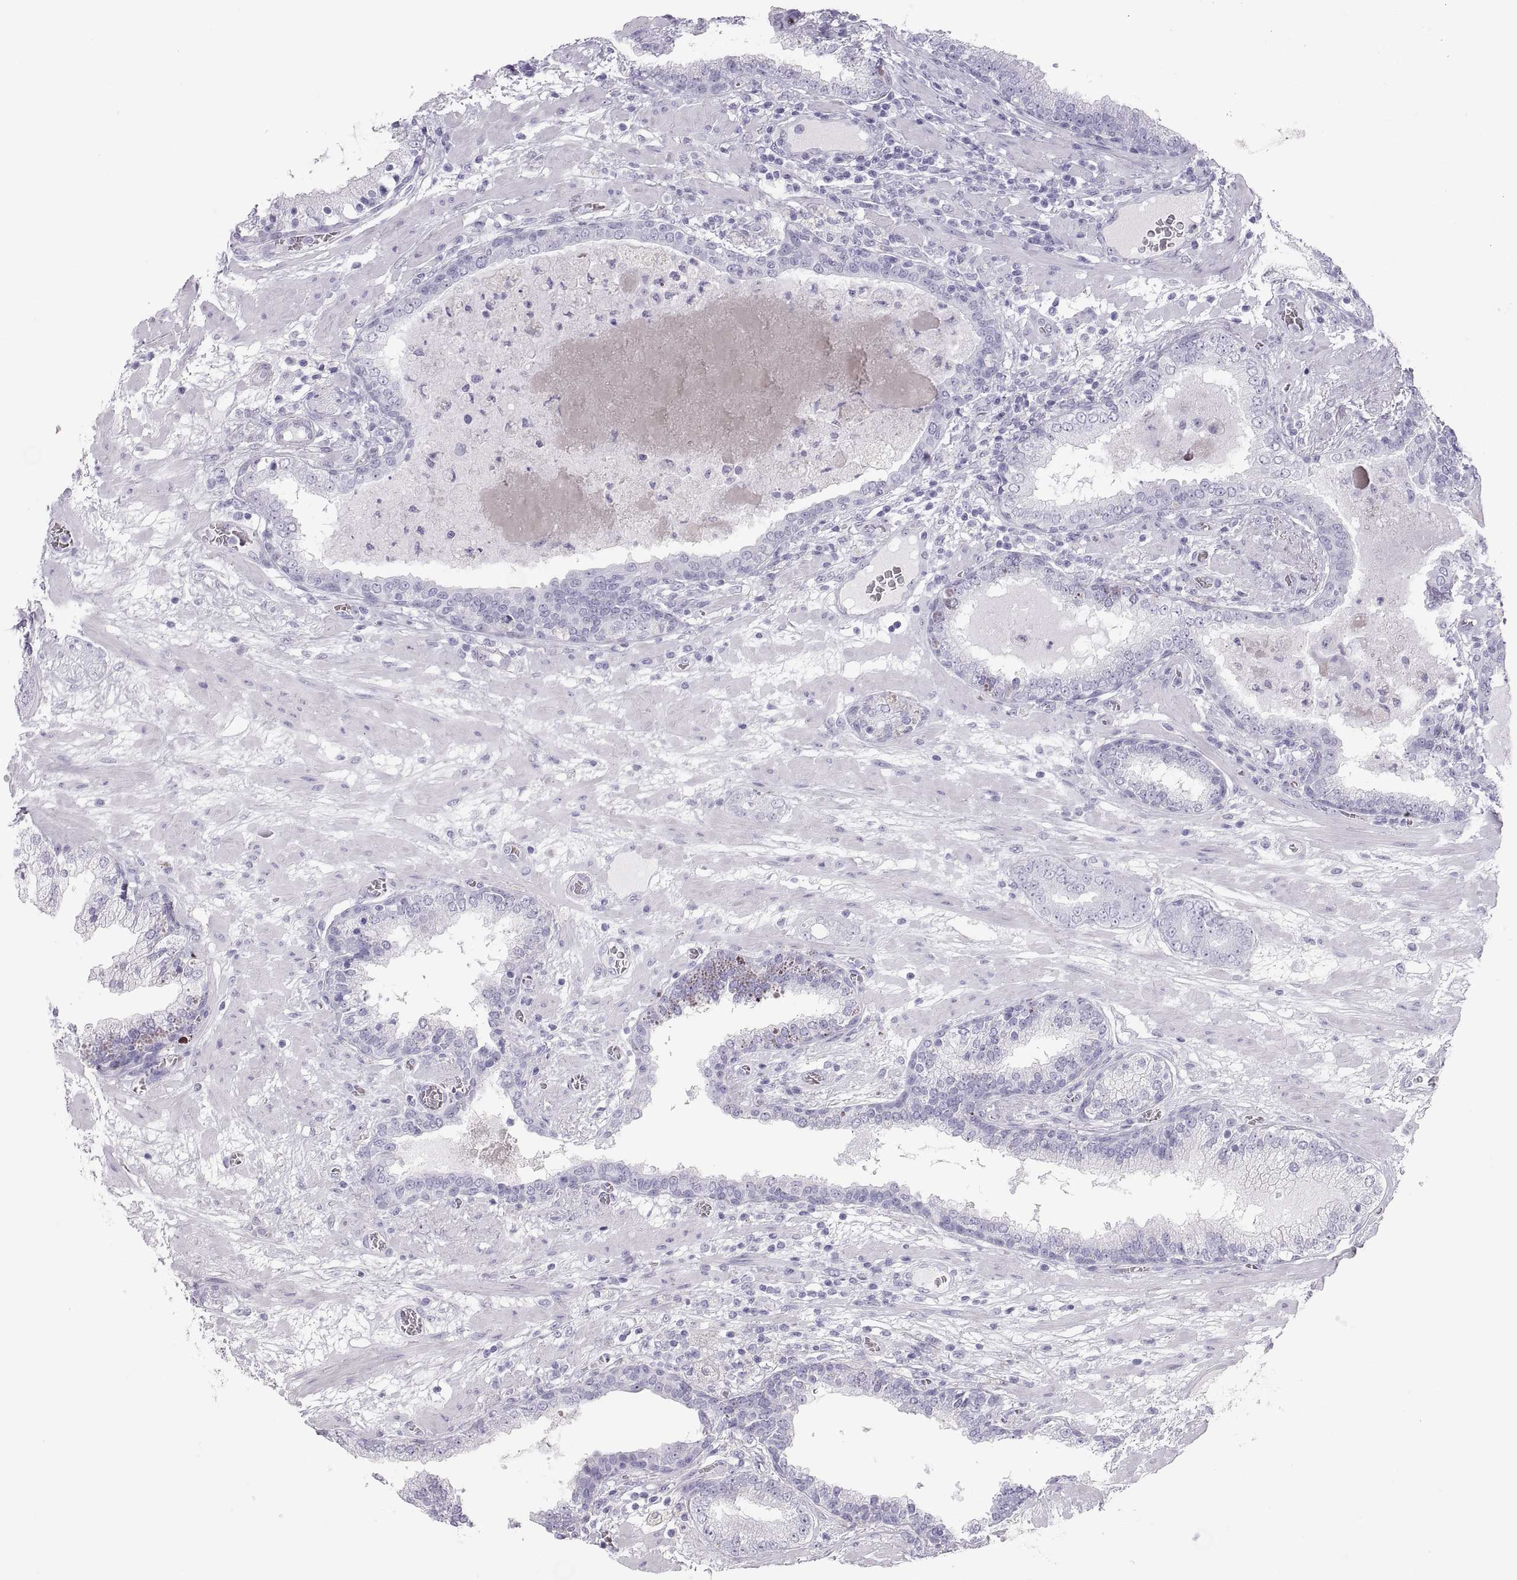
{"staining": {"intensity": "negative", "quantity": "none", "location": "none"}, "tissue": "prostate cancer", "cell_type": "Tumor cells", "image_type": "cancer", "snomed": [{"axis": "morphology", "description": "Adenocarcinoma, Low grade"}, {"axis": "topography", "description": "Prostate"}], "caption": "Prostate adenocarcinoma (low-grade) was stained to show a protein in brown. There is no significant expression in tumor cells. Brightfield microscopy of immunohistochemistry stained with DAB (brown) and hematoxylin (blue), captured at high magnification.", "gene": "SEMG1", "patient": {"sex": "male", "age": 60}}